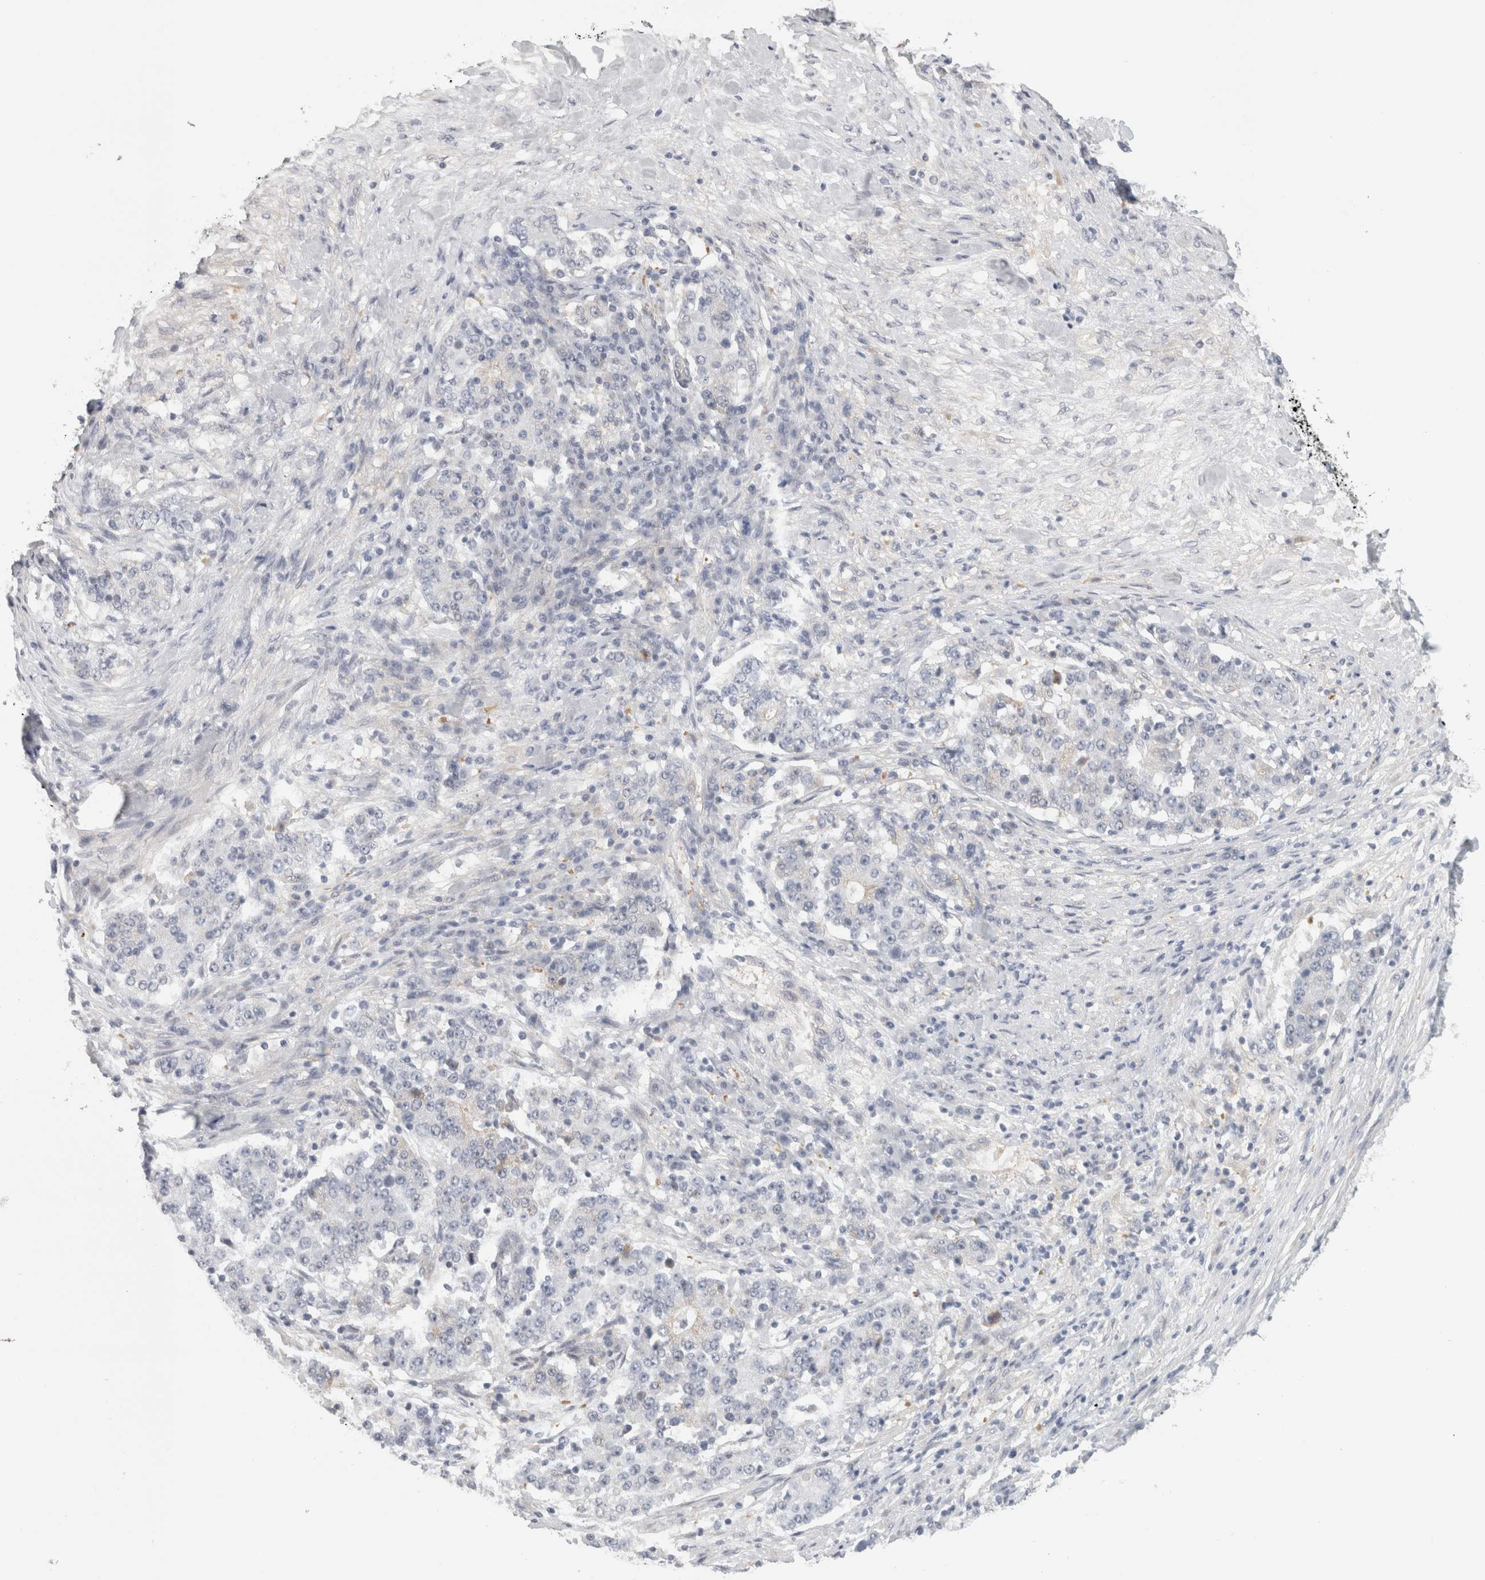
{"staining": {"intensity": "negative", "quantity": "none", "location": "none"}, "tissue": "stomach cancer", "cell_type": "Tumor cells", "image_type": "cancer", "snomed": [{"axis": "morphology", "description": "Adenocarcinoma, NOS"}, {"axis": "topography", "description": "Stomach"}], "caption": "Stomach adenocarcinoma was stained to show a protein in brown. There is no significant staining in tumor cells.", "gene": "FBLIM1", "patient": {"sex": "male", "age": 59}}